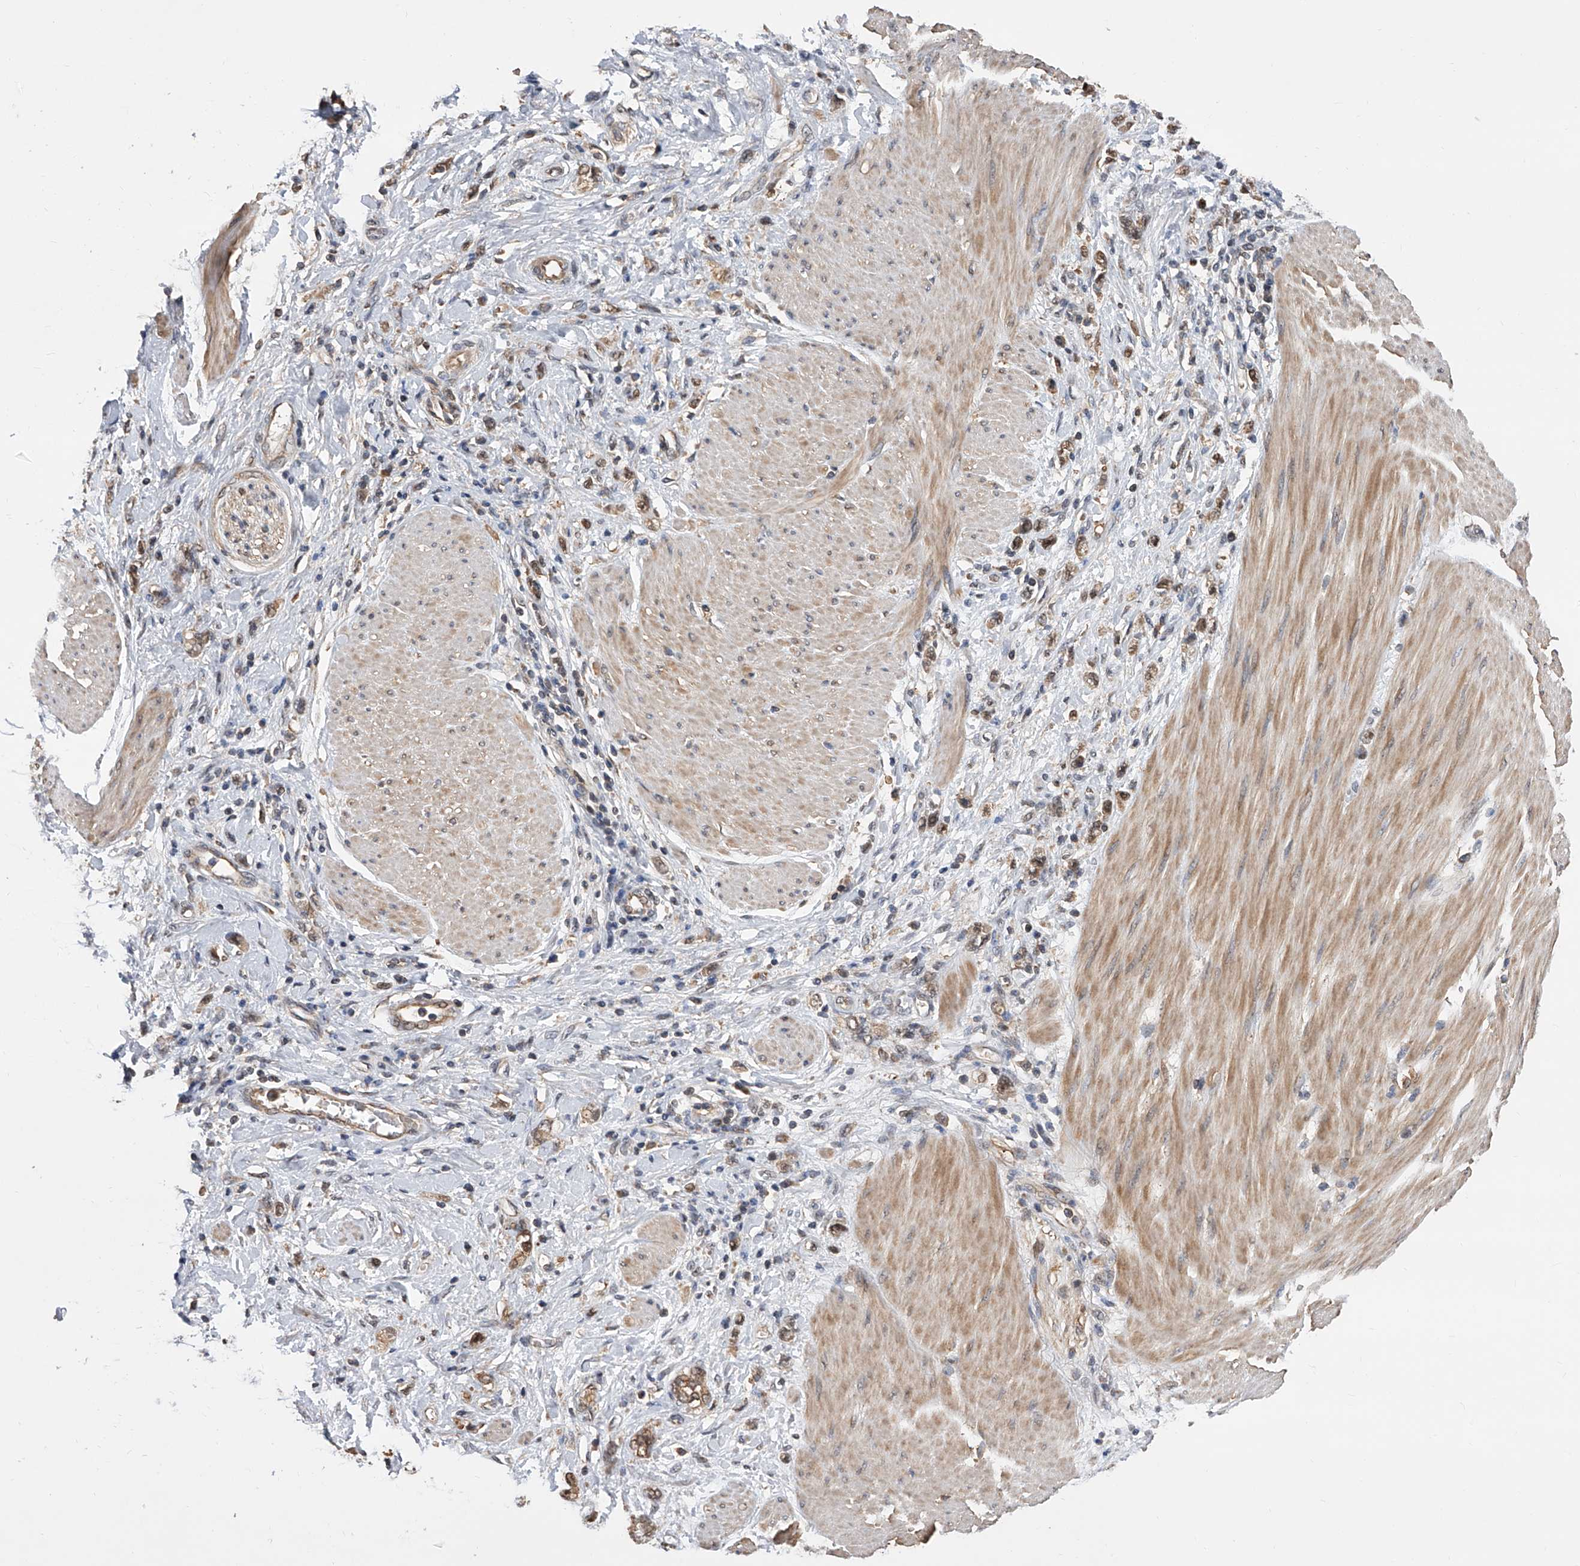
{"staining": {"intensity": "moderate", "quantity": ">75%", "location": "cytoplasmic/membranous,nuclear"}, "tissue": "stomach cancer", "cell_type": "Tumor cells", "image_type": "cancer", "snomed": [{"axis": "morphology", "description": "Adenocarcinoma, NOS"}, {"axis": "topography", "description": "Stomach"}], "caption": "Adenocarcinoma (stomach) stained with a protein marker reveals moderate staining in tumor cells.", "gene": "GMDS", "patient": {"sex": "female", "age": 76}}